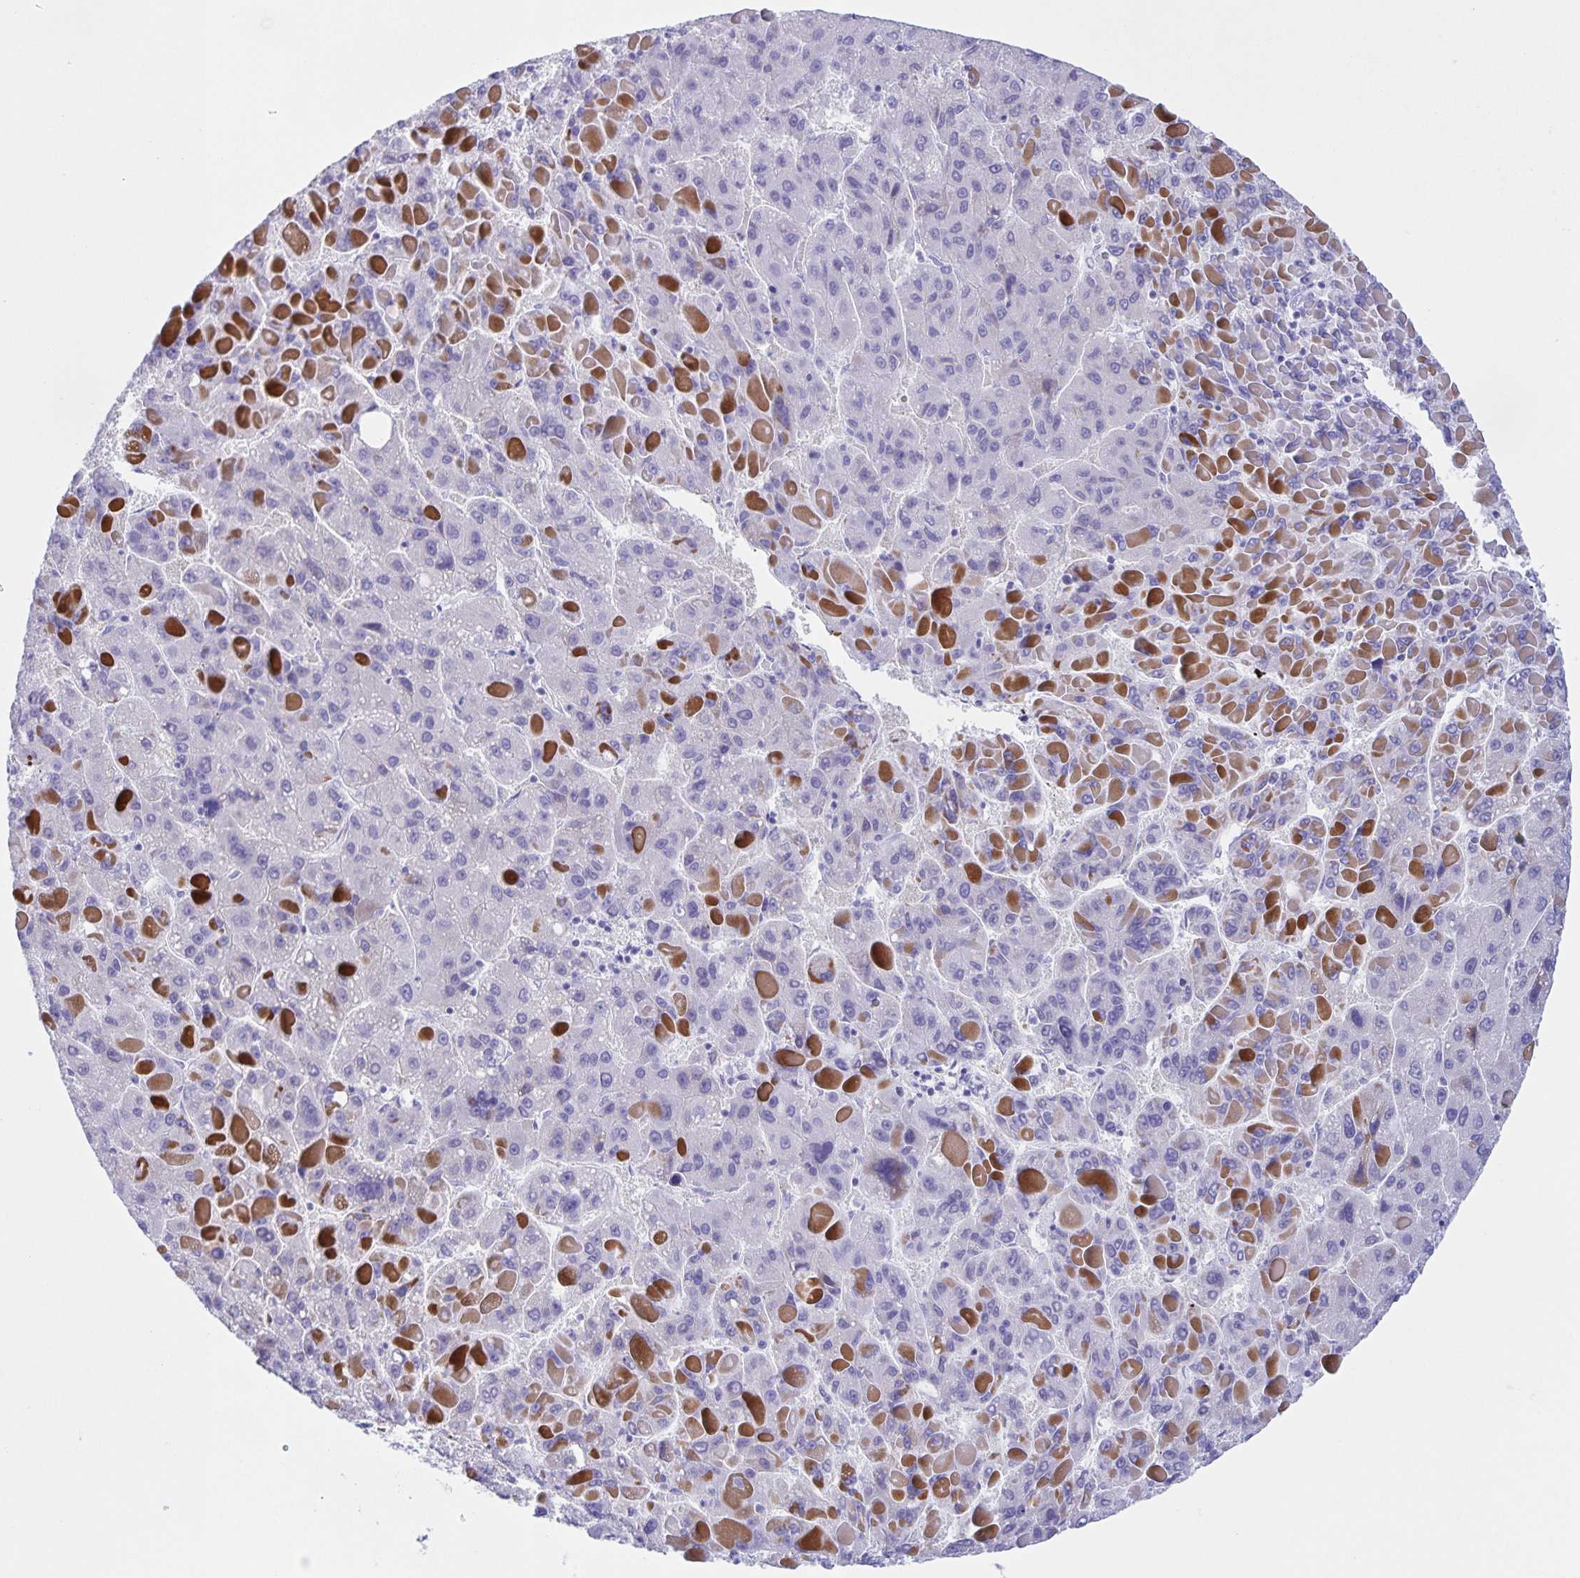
{"staining": {"intensity": "negative", "quantity": "none", "location": "none"}, "tissue": "liver cancer", "cell_type": "Tumor cells", "image_type": "cancer", "snomed": [{"axis": "morphology", "description": "Carcinoma, Hepatocellular, NOS"}, {"axis": "topography", "description": "Liver"}], "caption": "Protein analysis of liver hepatocellular carcinoma shows no significant expression in tumor cells.", "gene": "TGIF2LX", "patient": {"sex": "female", "age": 82}}